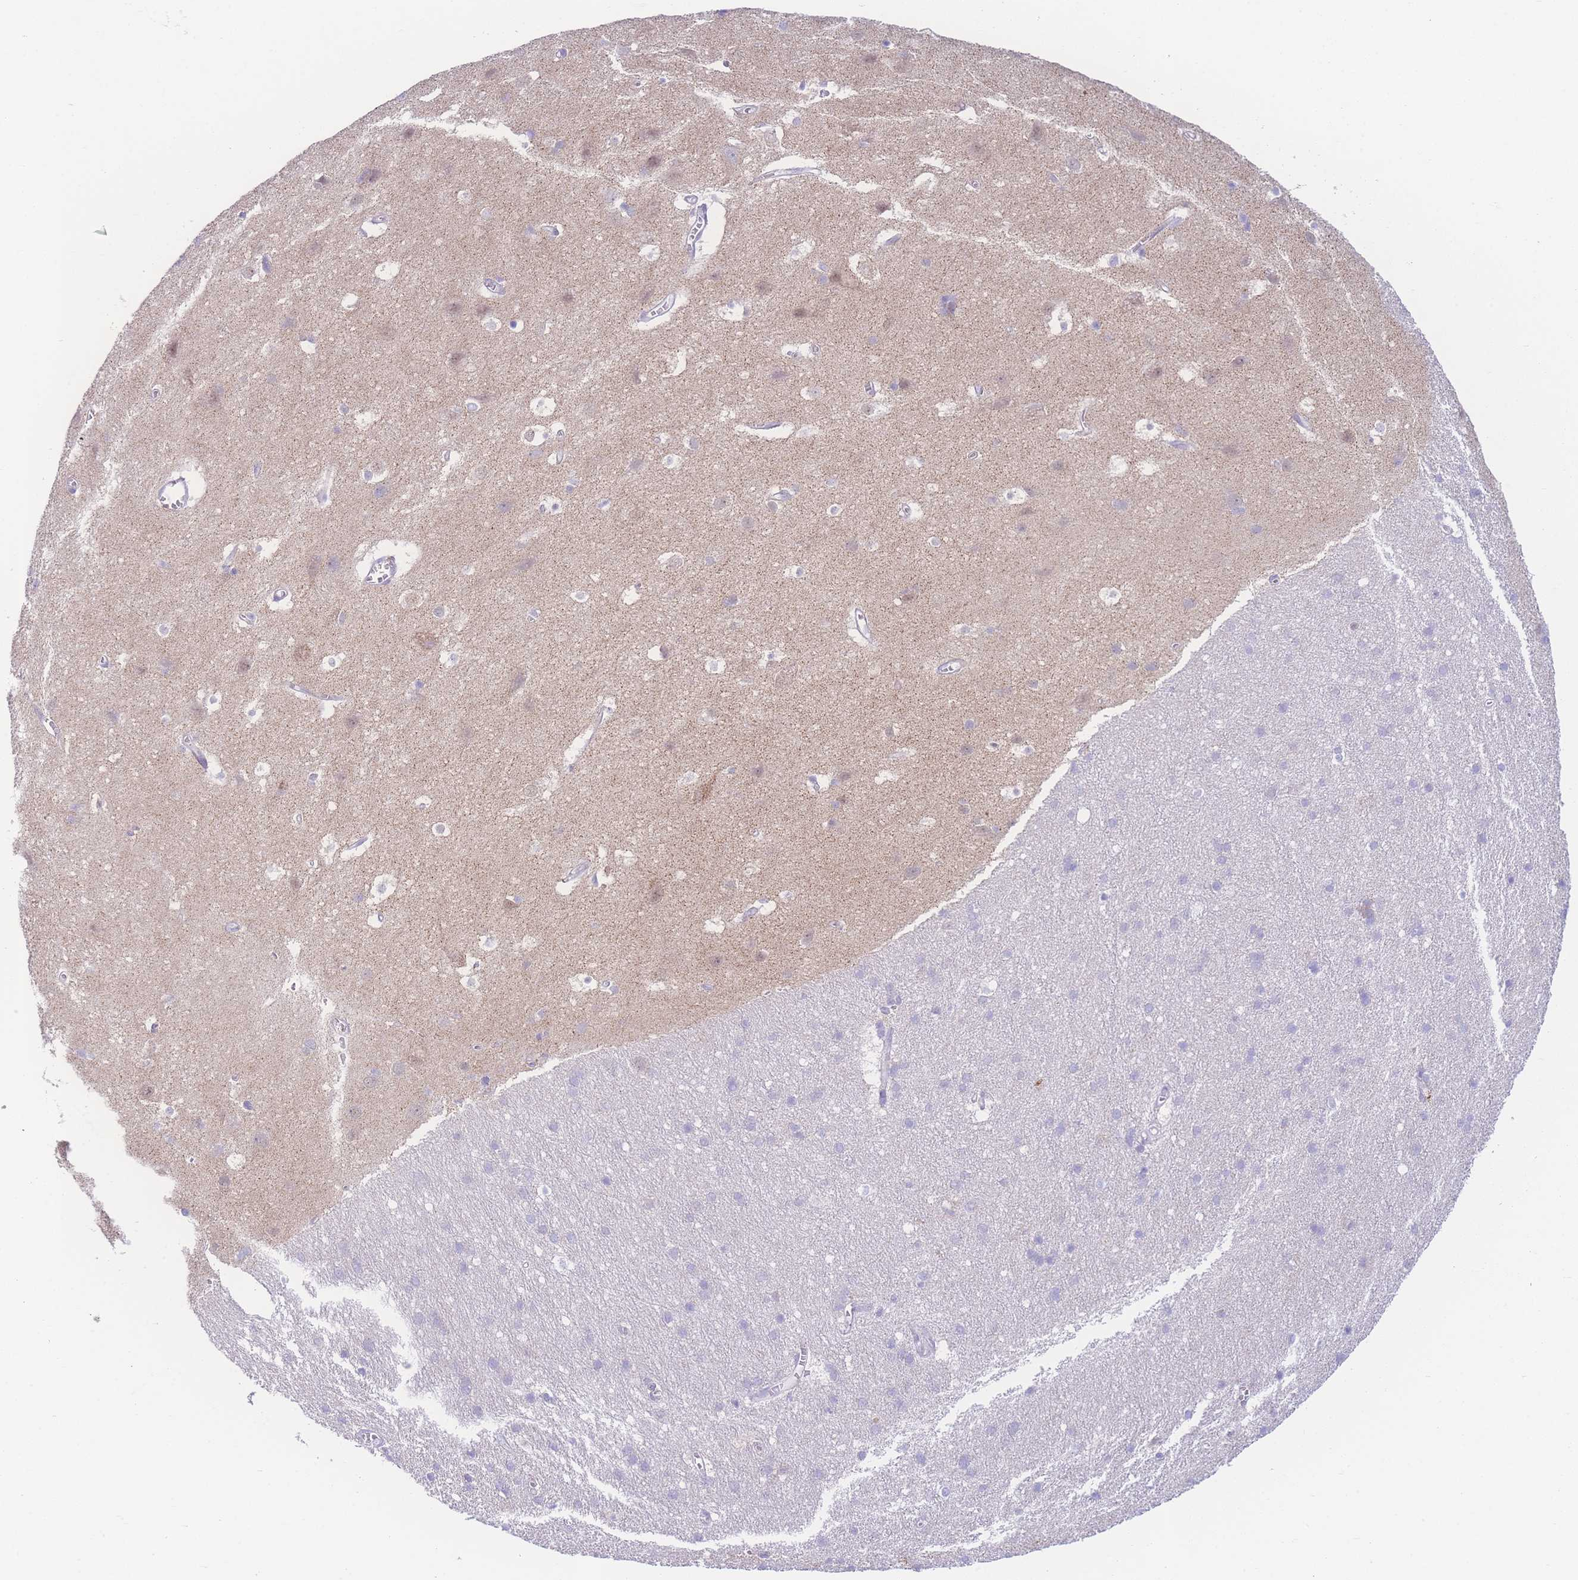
{"staining": {"intensity": "negative", "quantity": "none", "location": "none"}, "tissue": "cerebral cortex", "cell_type": "Endothelial cells", "image_type": "normal", "snomed": [{"axis": "morphology", "description": "Normal tissue, NOS"}, {"axis": "topography", "description": "Cerebral cortex"}], "caption": "The image reveals no significant staining in endothelial cells of cerebral cortex. Brightfield microscopy of IHC stained with DAB (3,3'-diaminobenzidine) (brown) and hematoxylin (blue), captured at high magnification.", "gene": "NBEAL1", "patient": {"sex": "male", "age": 54}}